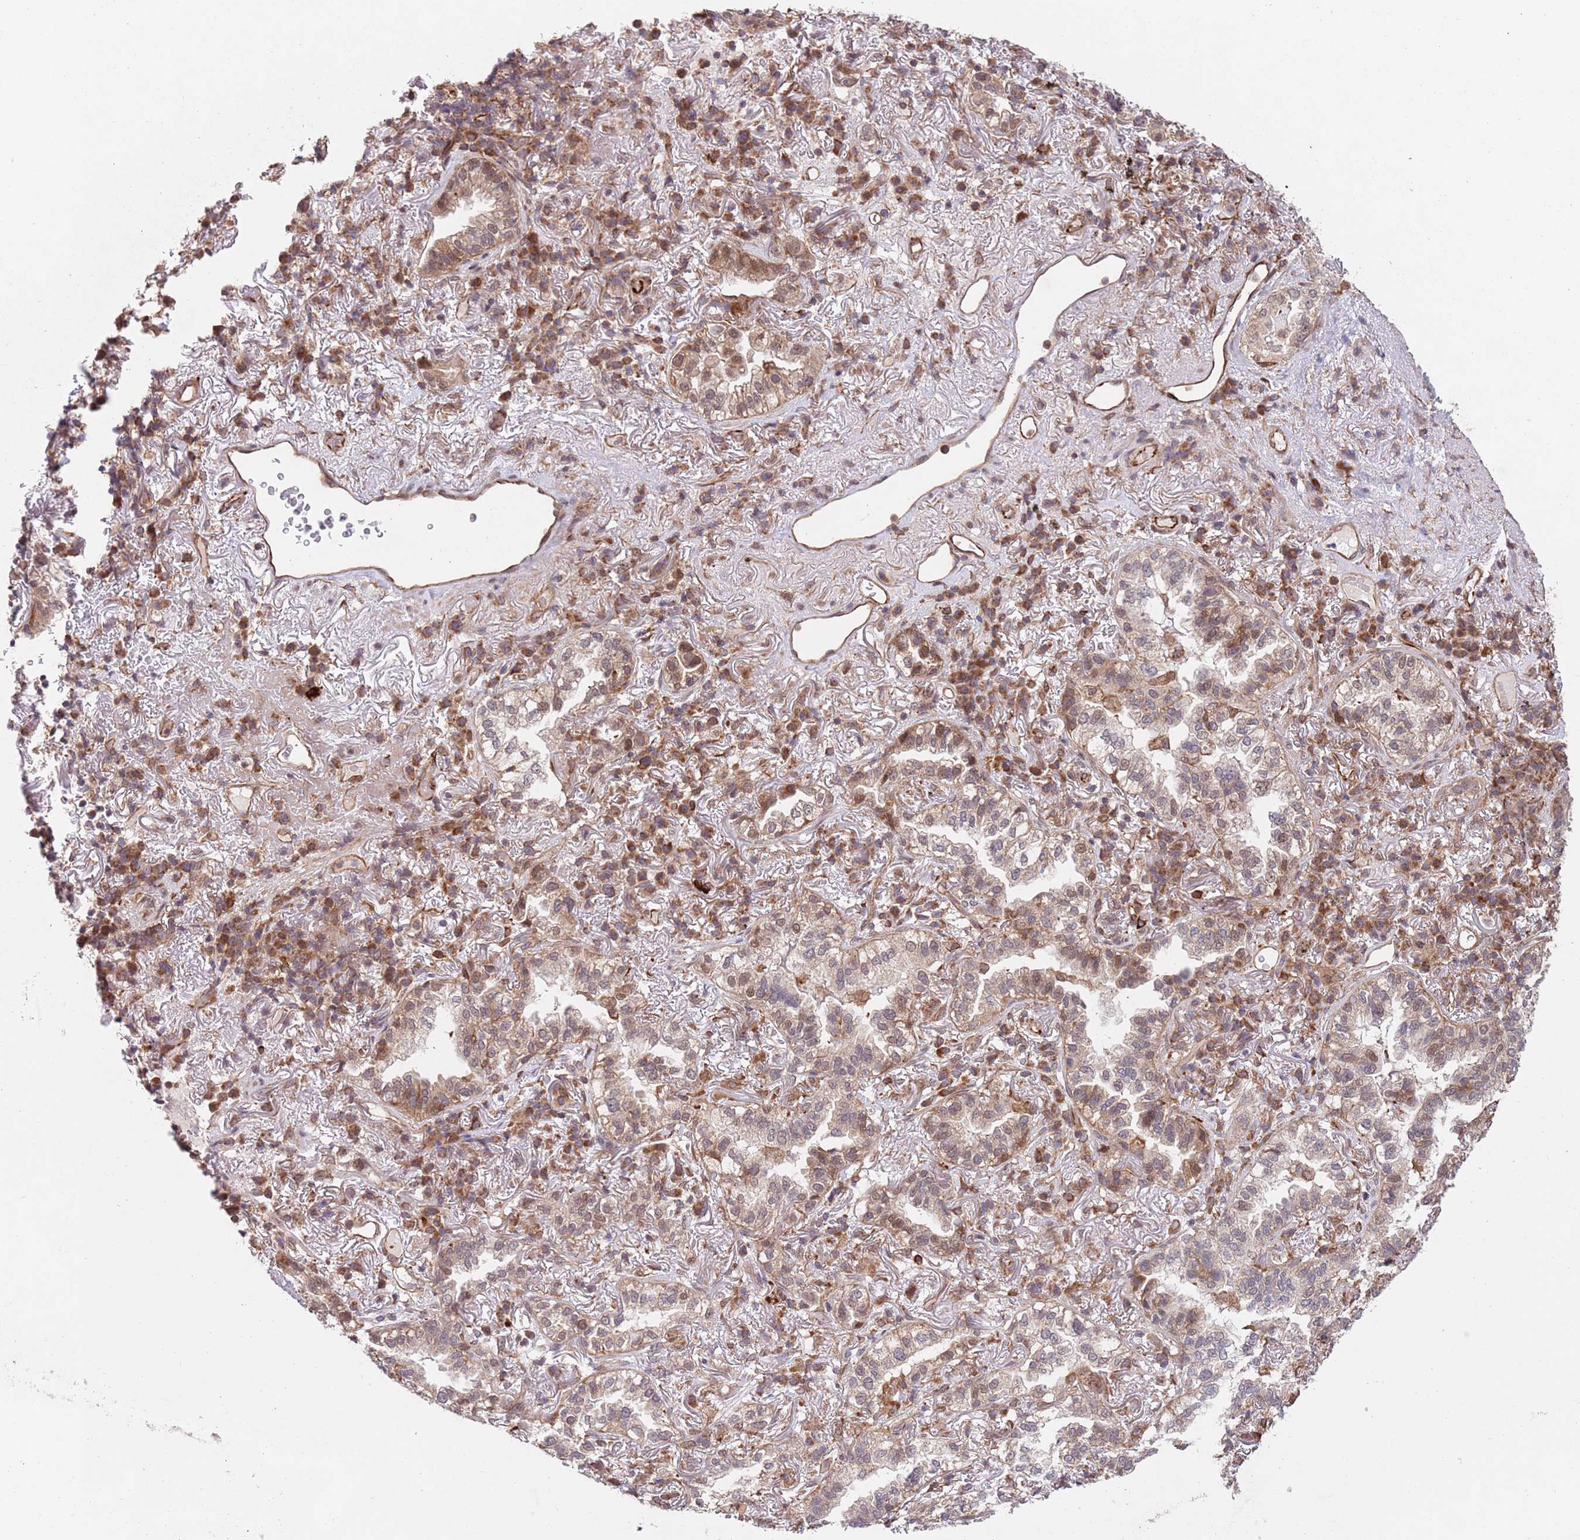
{"staining": {"intensity": "weak", "quantity": "25%-75%", "location": "cytoplasmic/membranous,nuclear"}, "tissue": "lung cancer", "cell_type": "Tumor cells", "image_type": "cancer", "snomed": [{"axis": "morphology", "description": "Adenocarcinoma, NOS"}, {"axis": "topography", "description": "Lung"}], "caption": "The histopathology image demonstrates a brown stain indicating the presence of a protein in the cytoplasmic/membranous and nuclear of tumor cells in lung cancer.", "gene": "CHD9", "patient": {"sex": "female", "age": 69}}